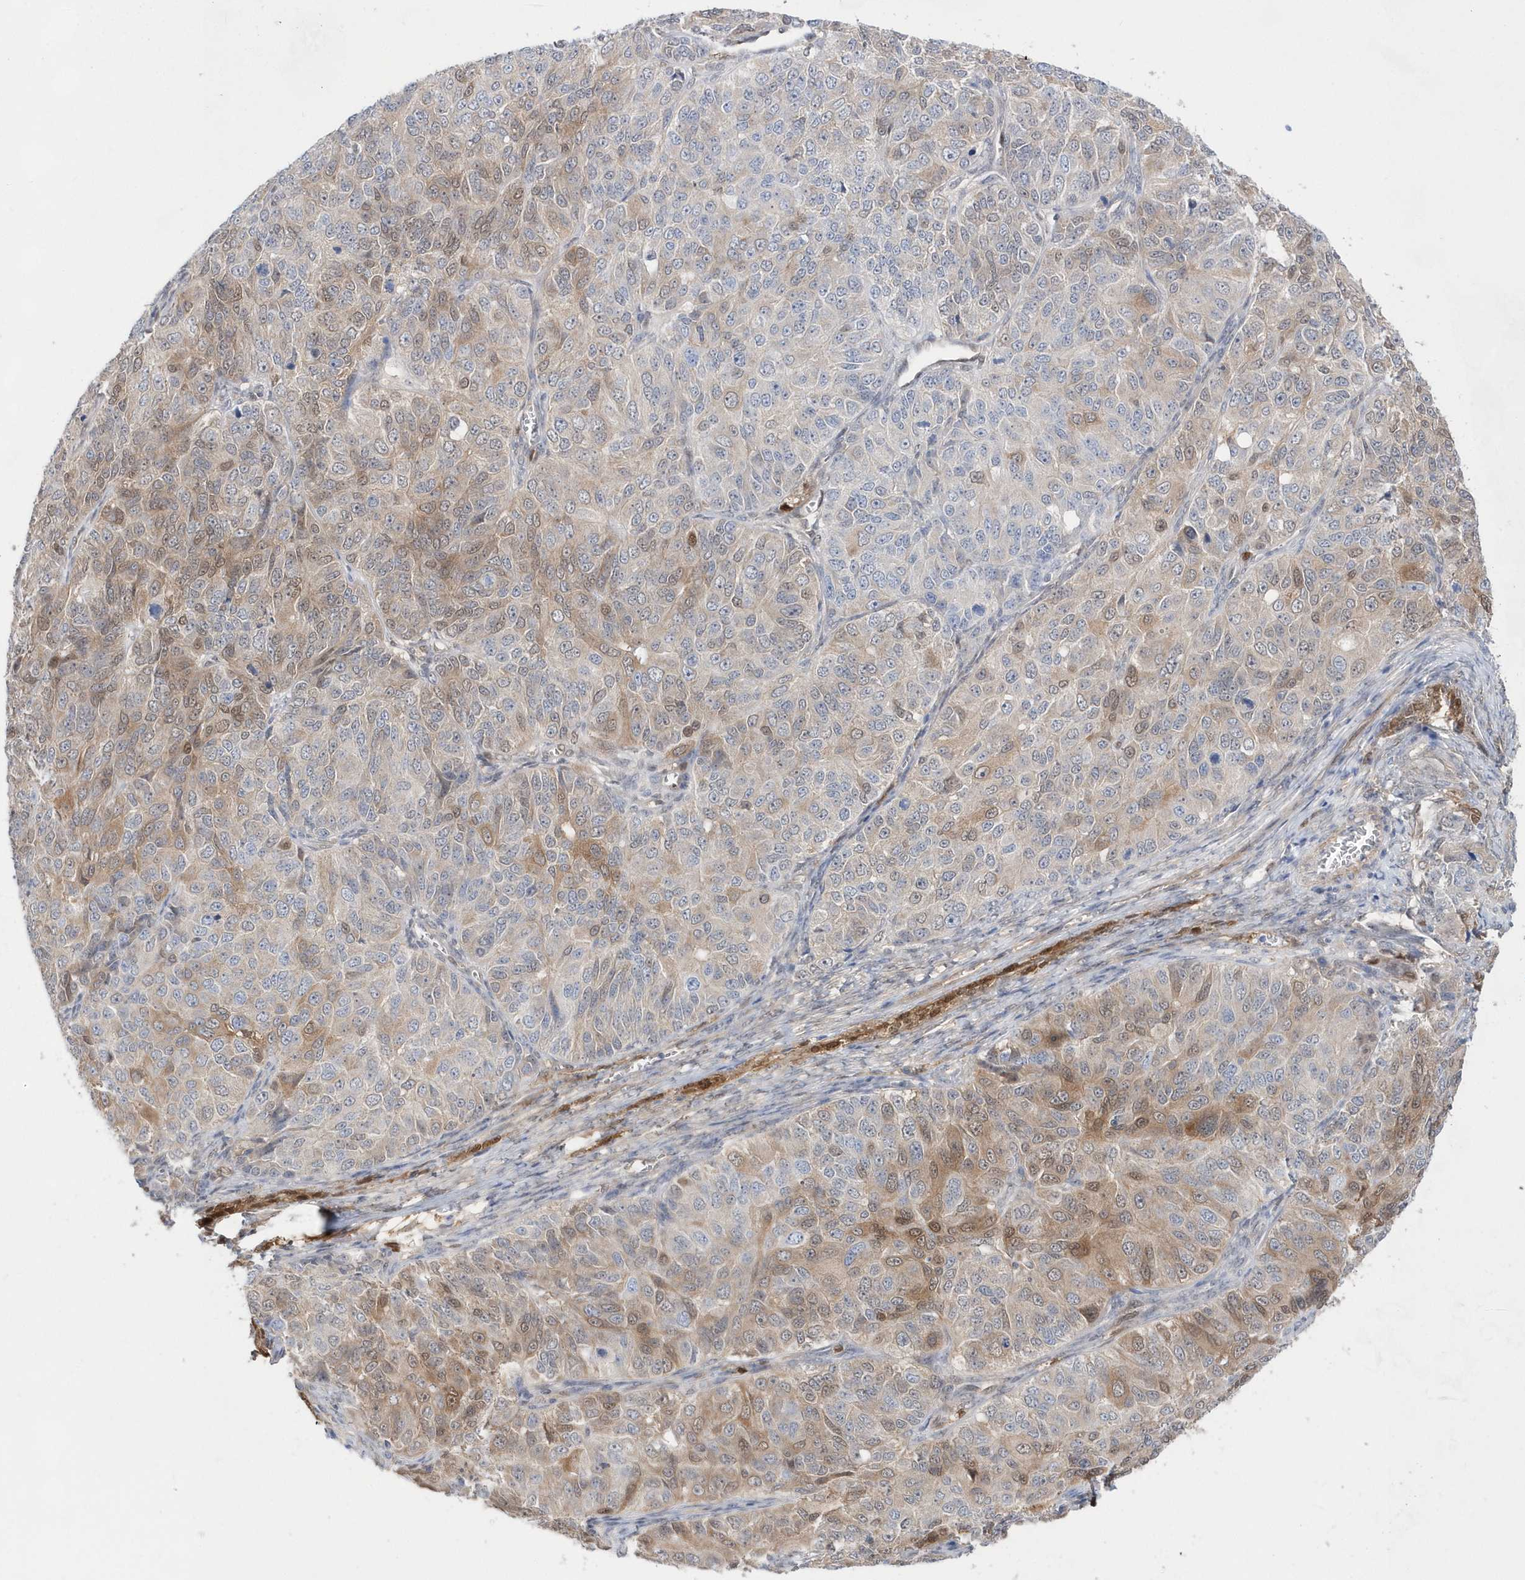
{"staining": {"intensity": "moderate", "quantity": "25%-75%", "location": "cytoplasmic/membranous,nuclear"}, "tissue": "ovarian cancer", "cell_type": "Tumor cells", "image_type": "cancer", "snomed": [{"axis": "morphology", "description": "Carcinoma, endometroid"}, {"axis": "topography", "description": "Ovary"}], "caption": "Immunohistochemical staining of ovarian endometroid carcinoma shows moderate cytoplasmic/membranous and nuclear protein positivity in about 25%-75% of tumor cells.", "gene": "BDH2", "patient": {"sex": "female", "age": 51}}